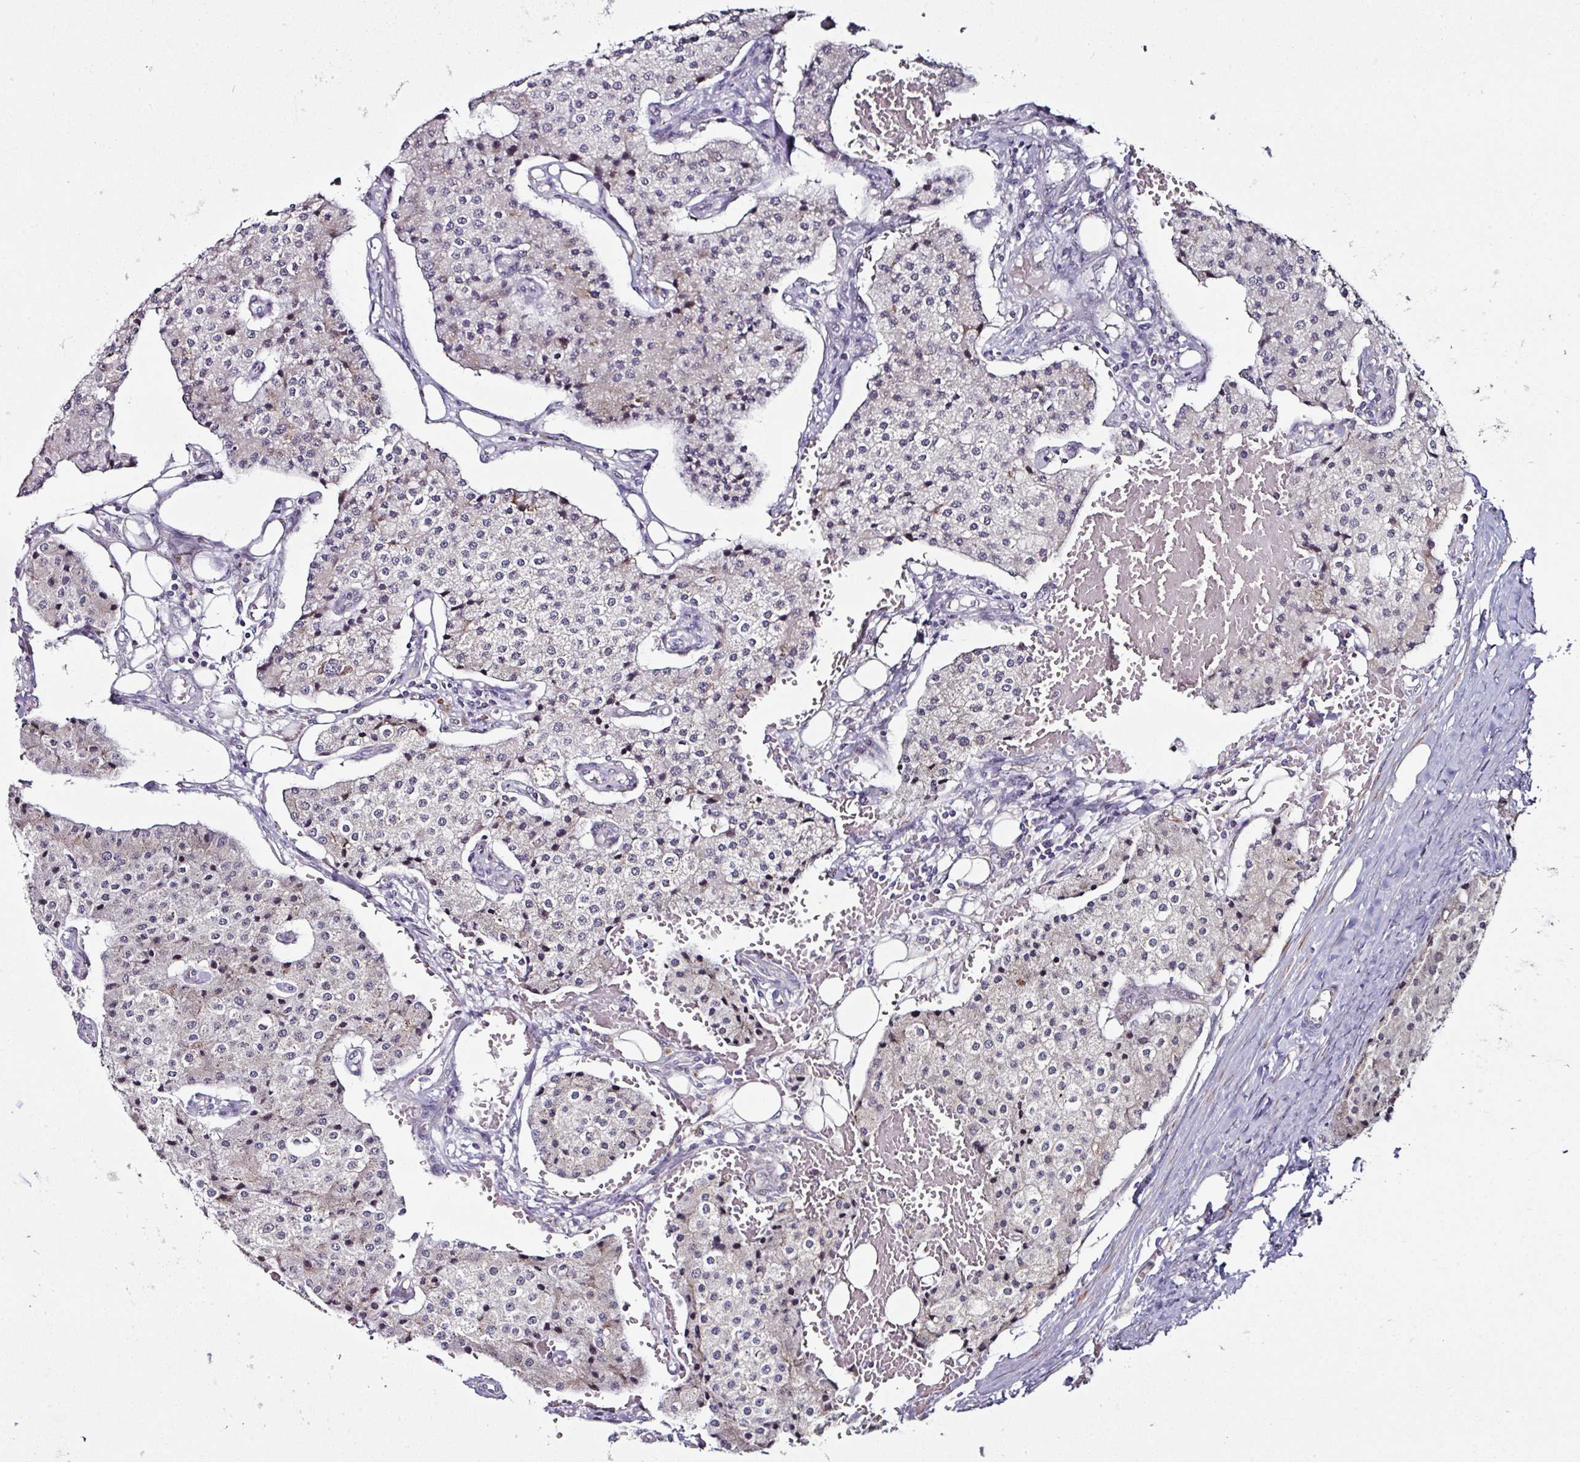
{"staining": {"intensity": "negative", "quantity": "none", "location": "none"}, "tissue": "carcinoid", "cell_type": "Tumor cells", "image_type": "cancer", "snomed": [{"axis": "morphology", "description": "Carcinoid, malignant, NOS"}, {"axis": "topography", "description": "Colon"}], "caption": "An immunohistochemistry histopathology image of carcinoid (malignant) is shown. There is no staining in tumor cells of carcinoid (malignant).", "gene": "APOLD1", "patient": {"sex": "female", "age": 52}}